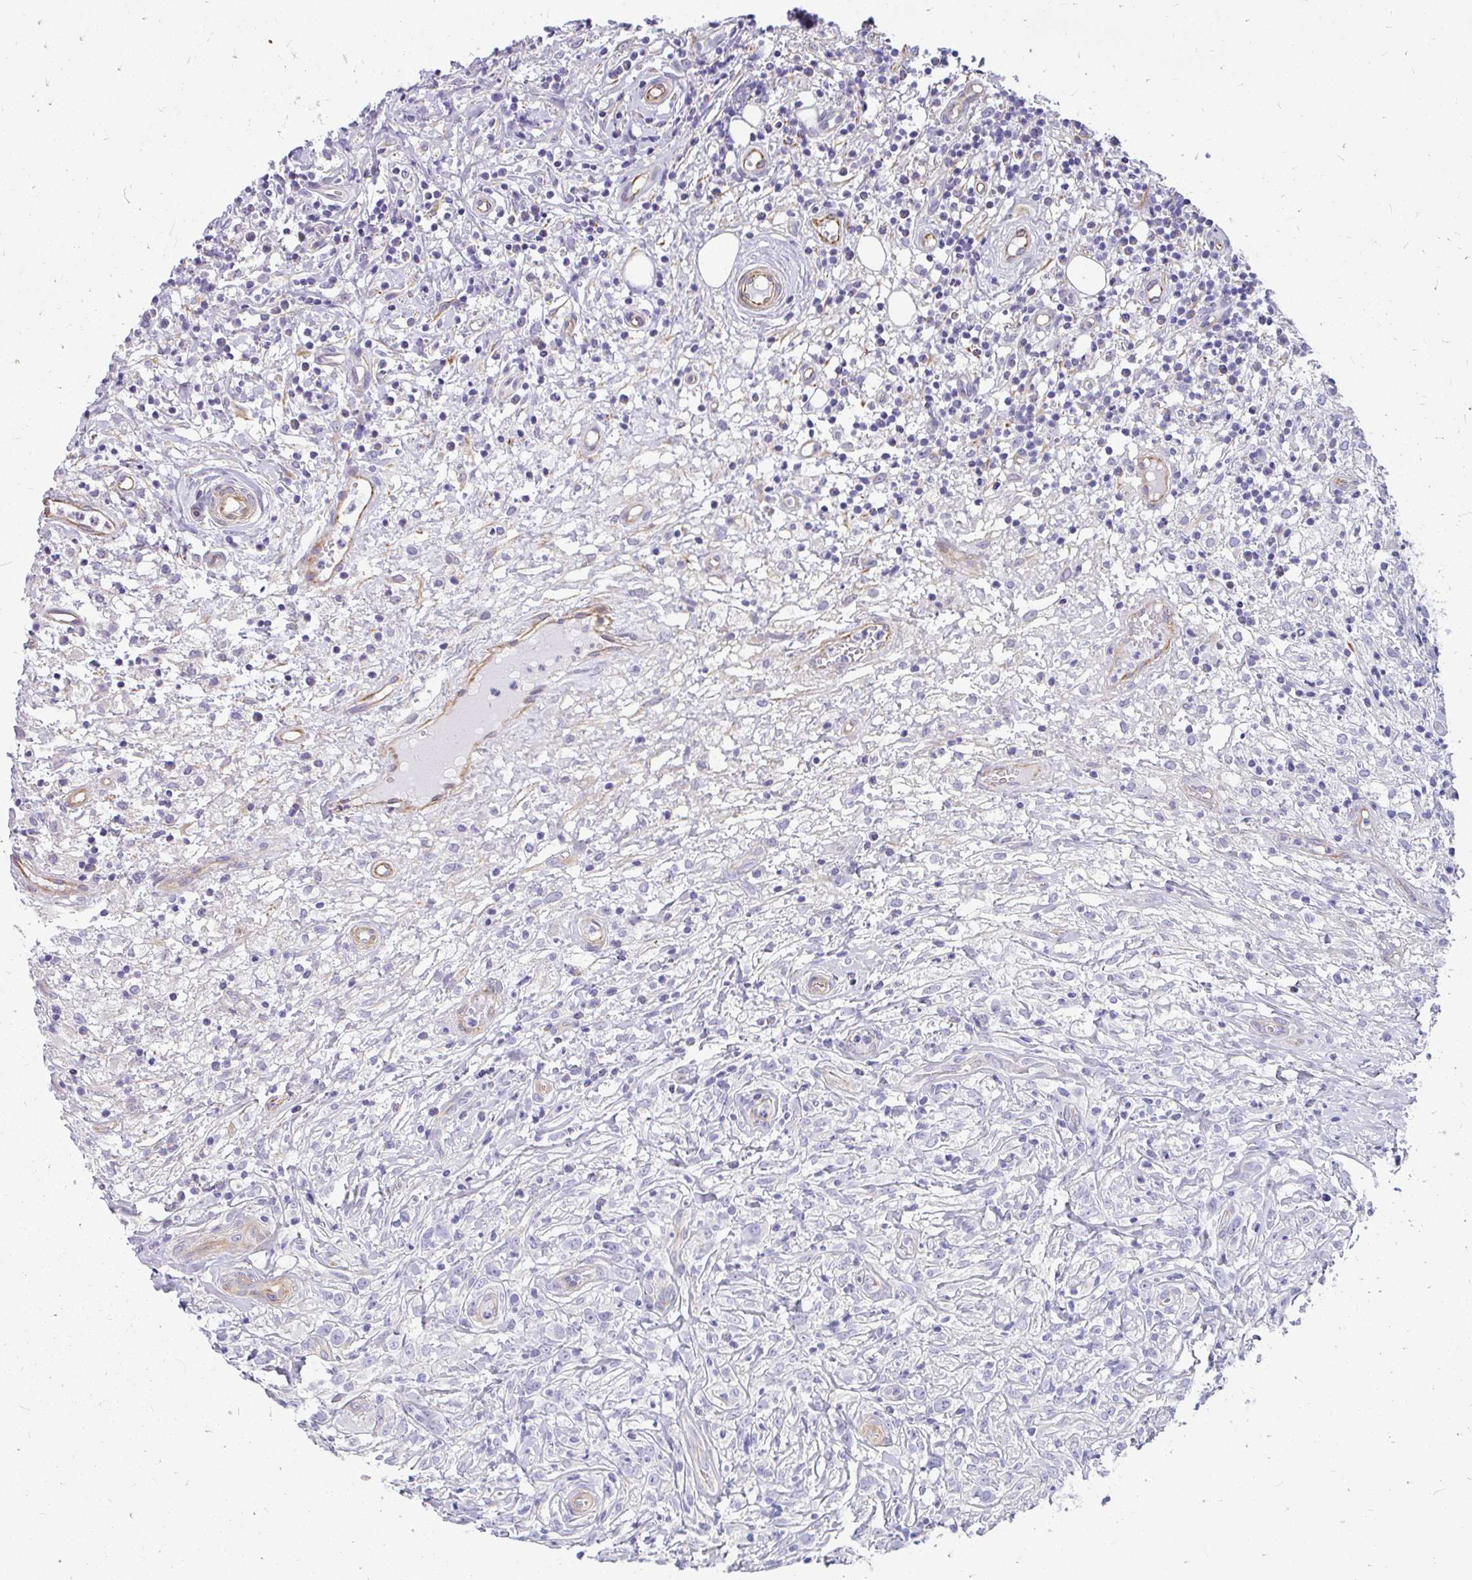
{"staining": {"intensity": "negative", "quantity": "none", "location": "none"}, "tissue": "lymphoma", "cell_type": "Tumor cells", "image_type": "cancer", "snomed": [{"axis": "morphology", "description": "Hodgkin's disease, NOS"}, {"axis": "topography", "description": "No Tissue"}], "caption": "Image shows no protein staining in tumor cells of lymphoma tissue.", "gene": "FAM83C", "patient": {"sex": "female", "age": 21}}